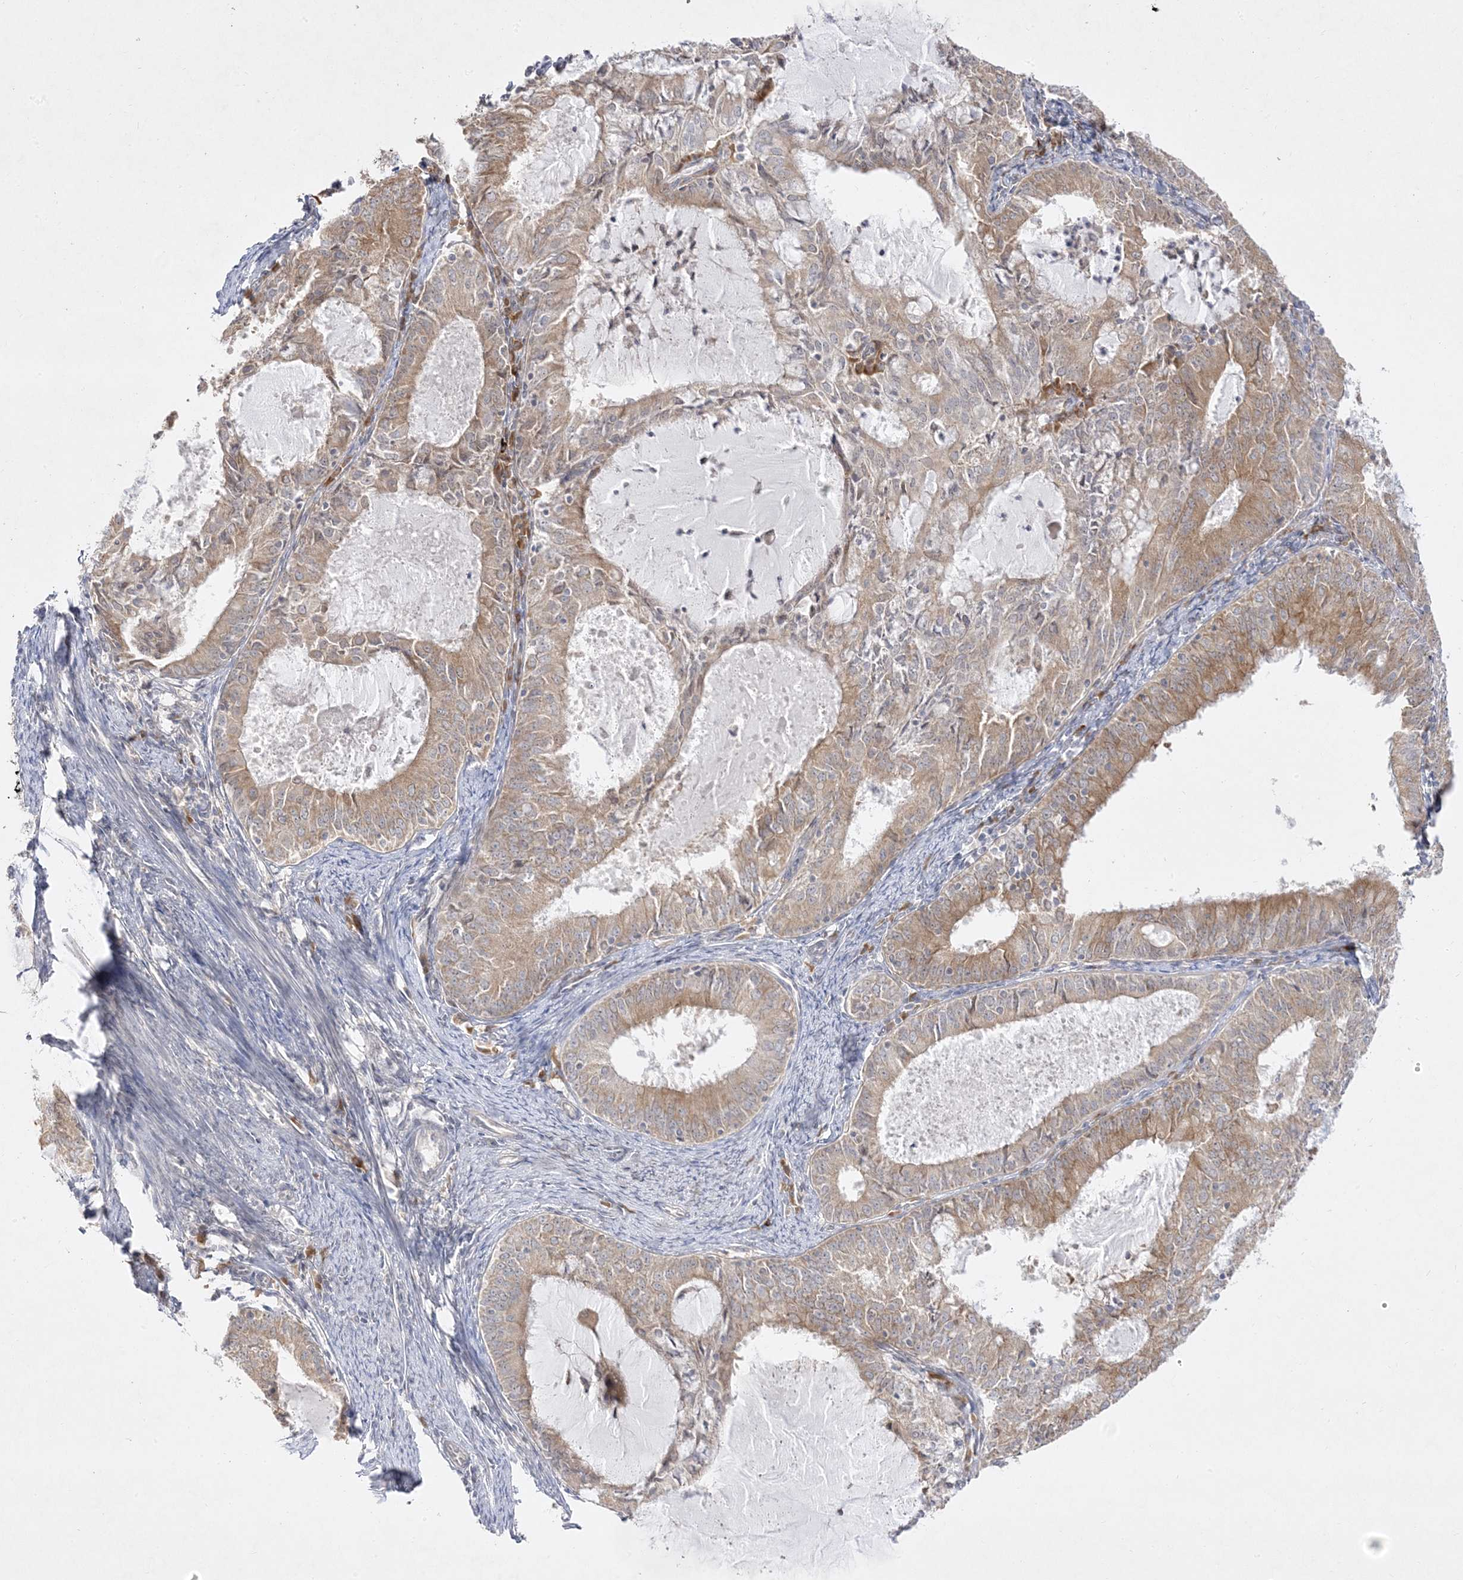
{"staining": {"intensity": "weak", "quantity": ">75%", "location": "cytoplasmic/membranous"}, "tissue": "endometrial cancer", "cell_type": "Tumor cells", "image_type": "cancer", "snomed": [{"axis": "morphology", "description": "Adenocarcinoma, NOS"}, {"axis": "topography", "description": "Endometrium"}], "caption": "Immunohistochemistry image of human endometrial cancer stained for a protein (brown), which exhibits low levels of weak cytoplasmic/membranous positivity in about >75% of tumor cells.", "gene": "C2CD2", "patient": {"sex": "female", "age": 57}}